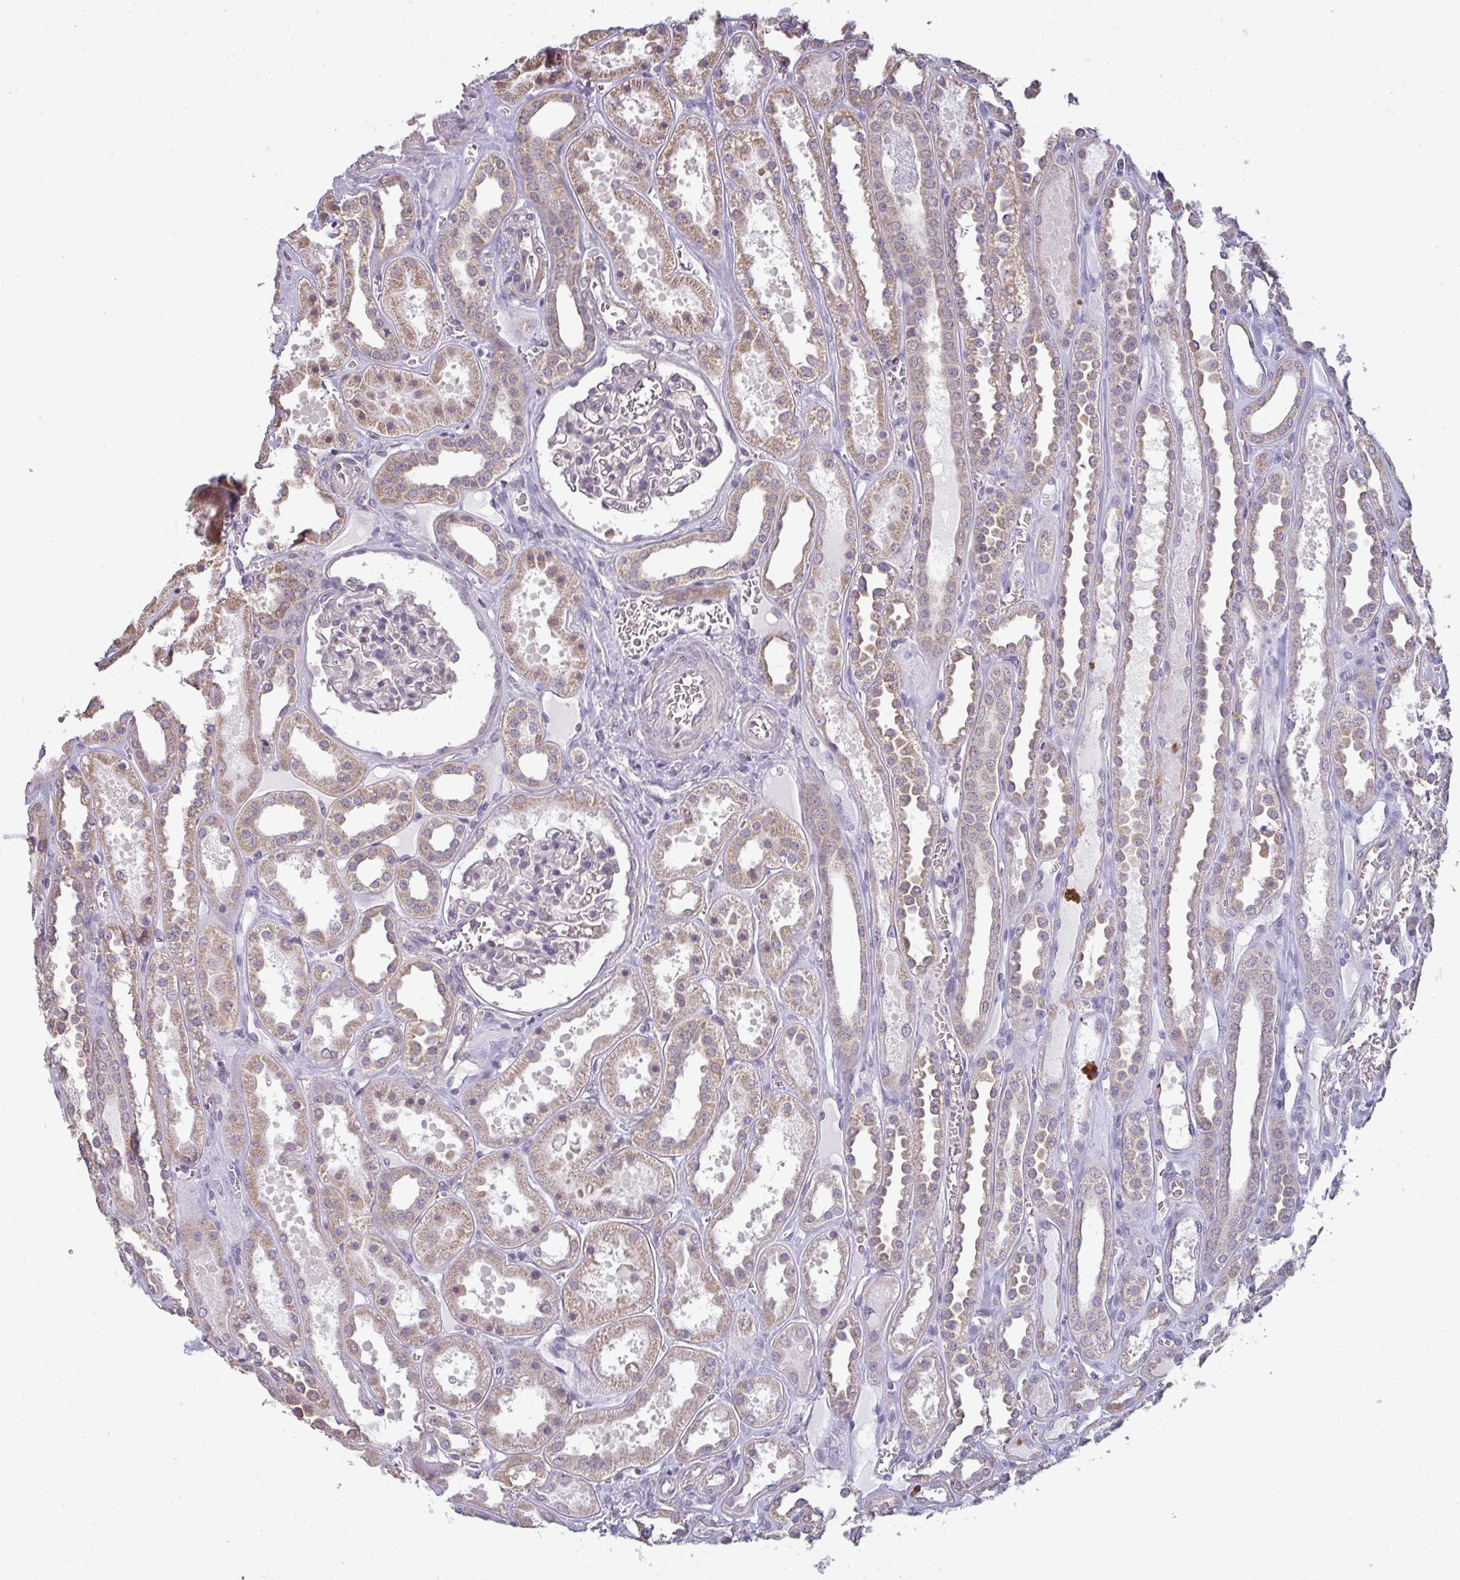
{"staining": {"intensity": "negative", "quantity": "none", "location": "none"}, "tissue": "kidney", "cell_type": "Cells in glomeruli", "image_type": "normal", "snomed": [{"axis": "morphology", "description": "Normal tissue, NOS"}, {"axis": "topography", "description": "Kidney"}], "caption": "Photomicrograph shows no protein positivity in cells in glomeruli of normal kidney. The staining was performed using DAB (3,3'-diaminobenzidine) to visualize the protein expression in brown, while the nuclei were stained in blue with hematoxylin (Magnification: 20x).", "gene": "CXCR1", "patient": {"sex": "female", "age": 41}}